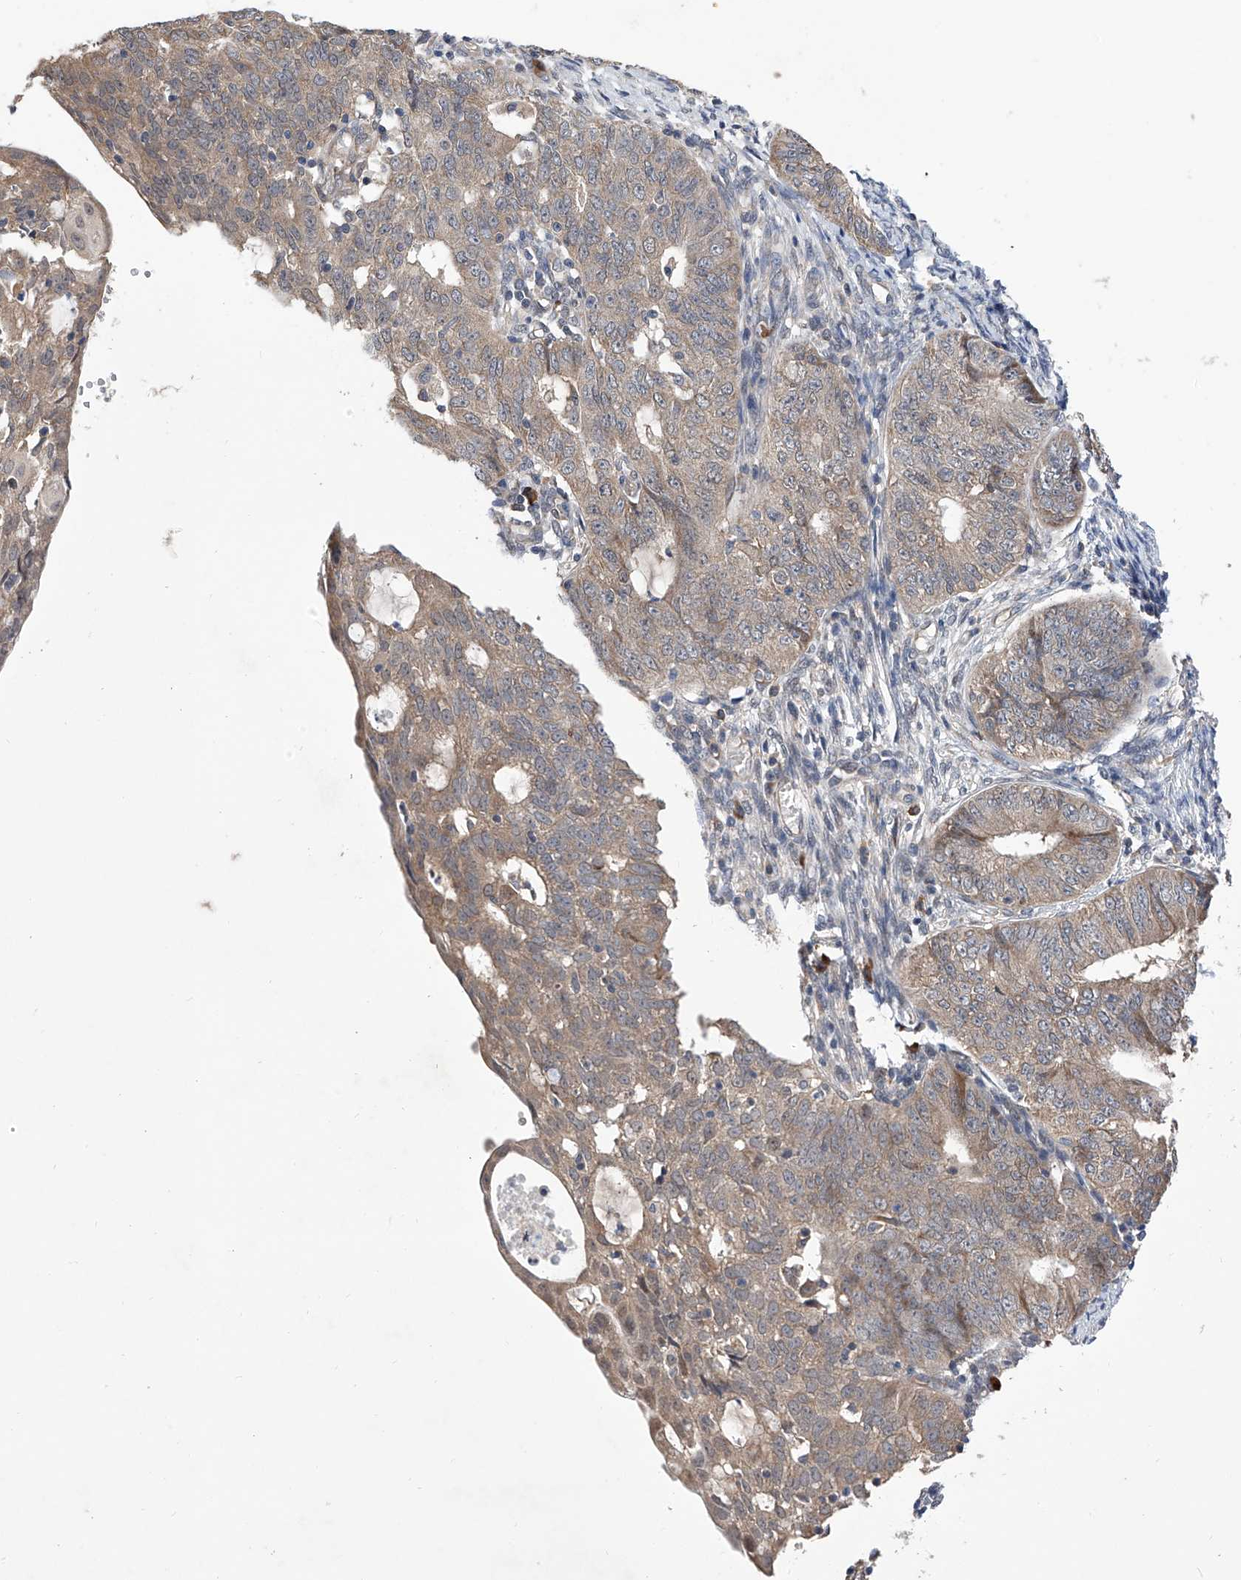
{"staining": {"intensity": "weak", "quantity": "25%-75%", "location": "cytoplasmic/membranous"}, "tissue": "endometrial cancer", "cell_type": "Tumor cells", "image_type": "cancer", "snomed": [{"axis": "morphology", "description": "Adenocarcinoma, NOS"}, {"axis": "topography", "description": "Endometrium"}], "caption": "Brown immunohistochemical staining in human adenocarcinoma (endometrial) reveals weak cytoplasmic/membranous expression in approximately 25%-75% of tumor cells.", "gene": "USP45", "patient": {"sex": "female", "age": 32}}